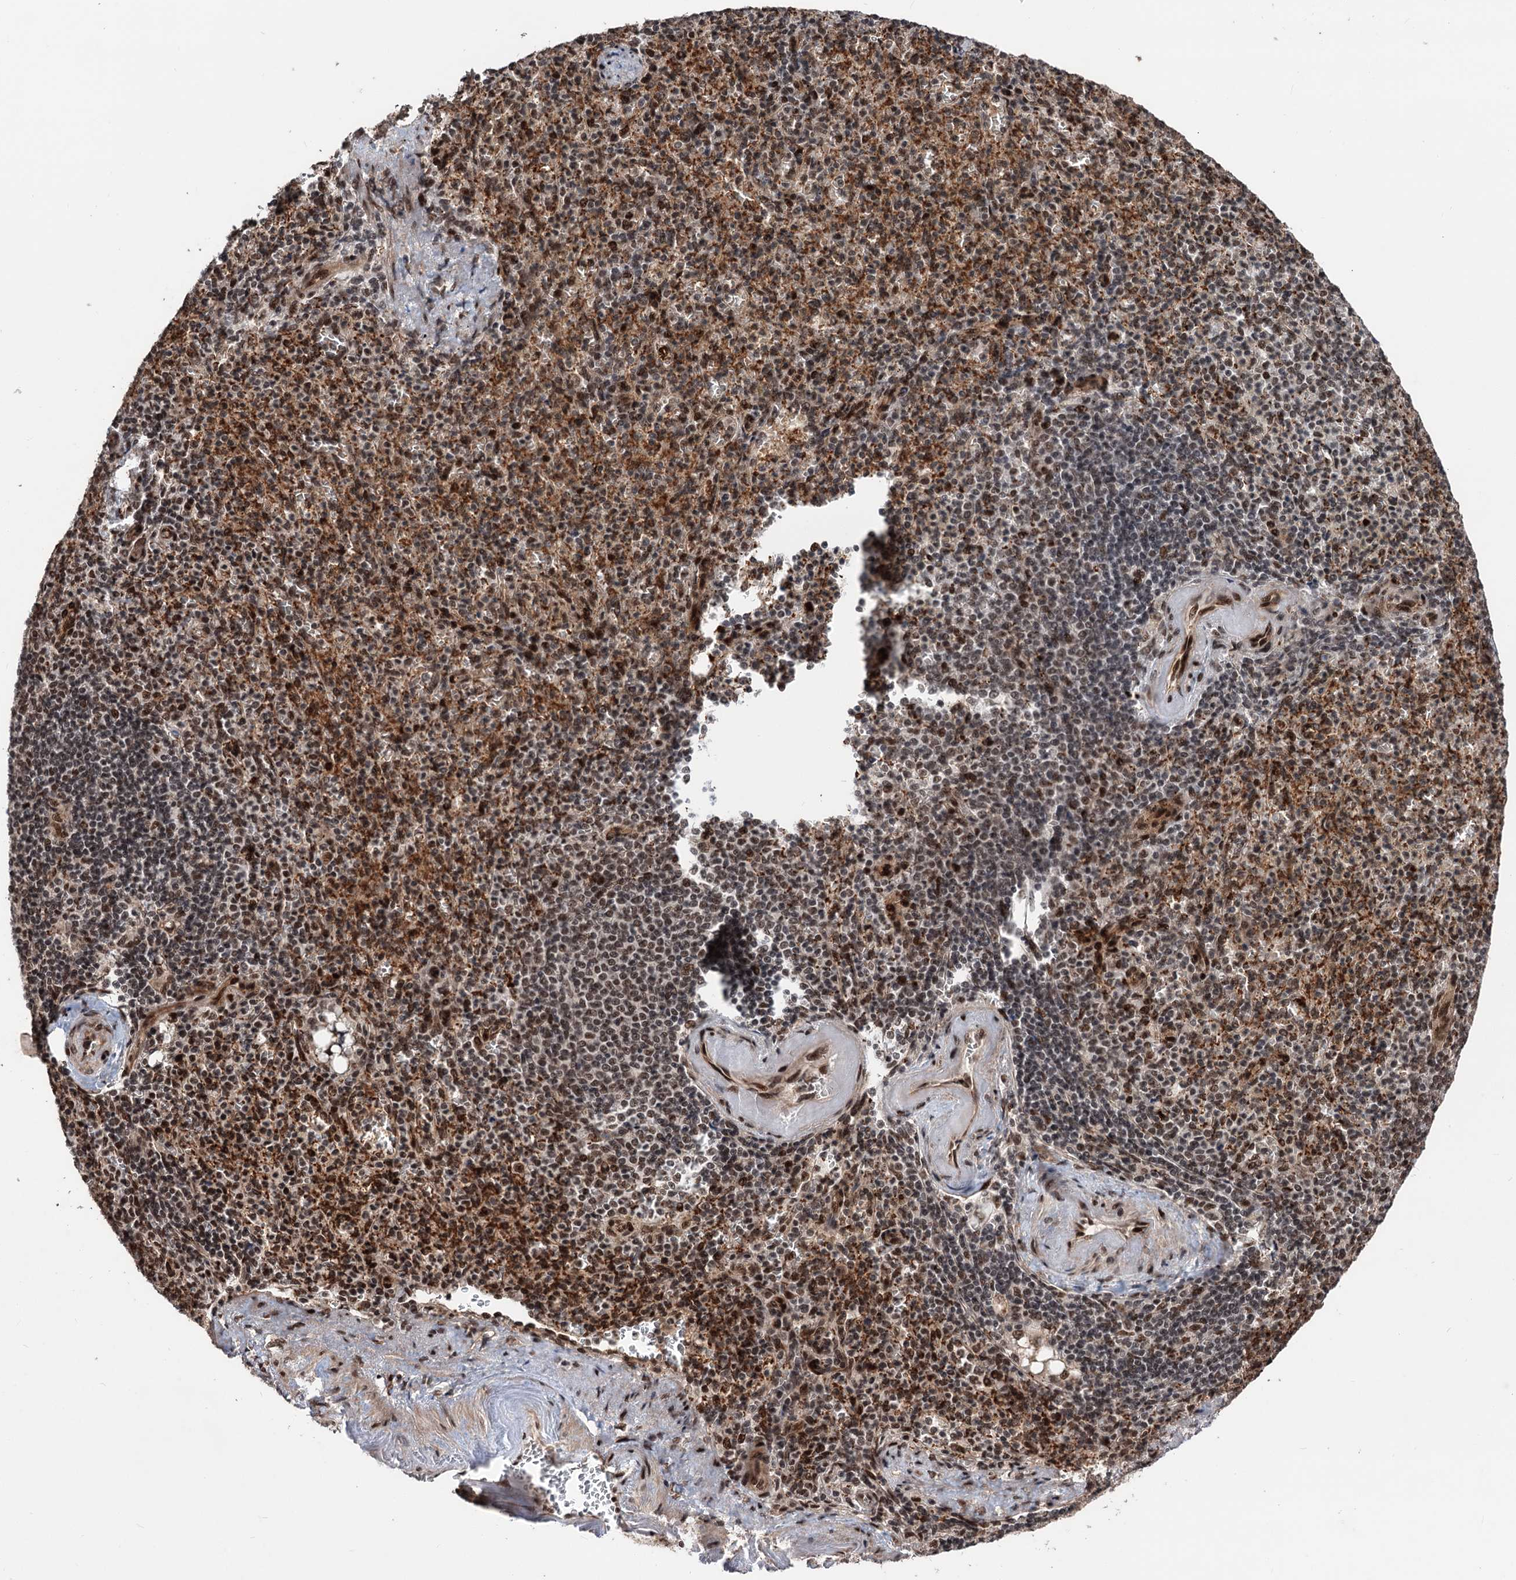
{"staining": {"intensity": "strong", "quantity": "25%-75%", "location": "cytoplasmic/membranous,nuclear"}, "tissue": "spleen", "cell_type": "Cells in red pulp", "image_type": "normal", "snomed": [{"axis": "morphology", "description": "Normal tissue, NOS"}, {"axis": "topography", "description": "Spleen"}], "caption": "High-power microscopy captured an IHC image of normal spleen, revealing strong cytoplasmic/membranous,nuclear expression in approximately 25%-75% of cells in red pulp.", "gene": "MAML1", "patient": {"sex": "female", "age": 74}}